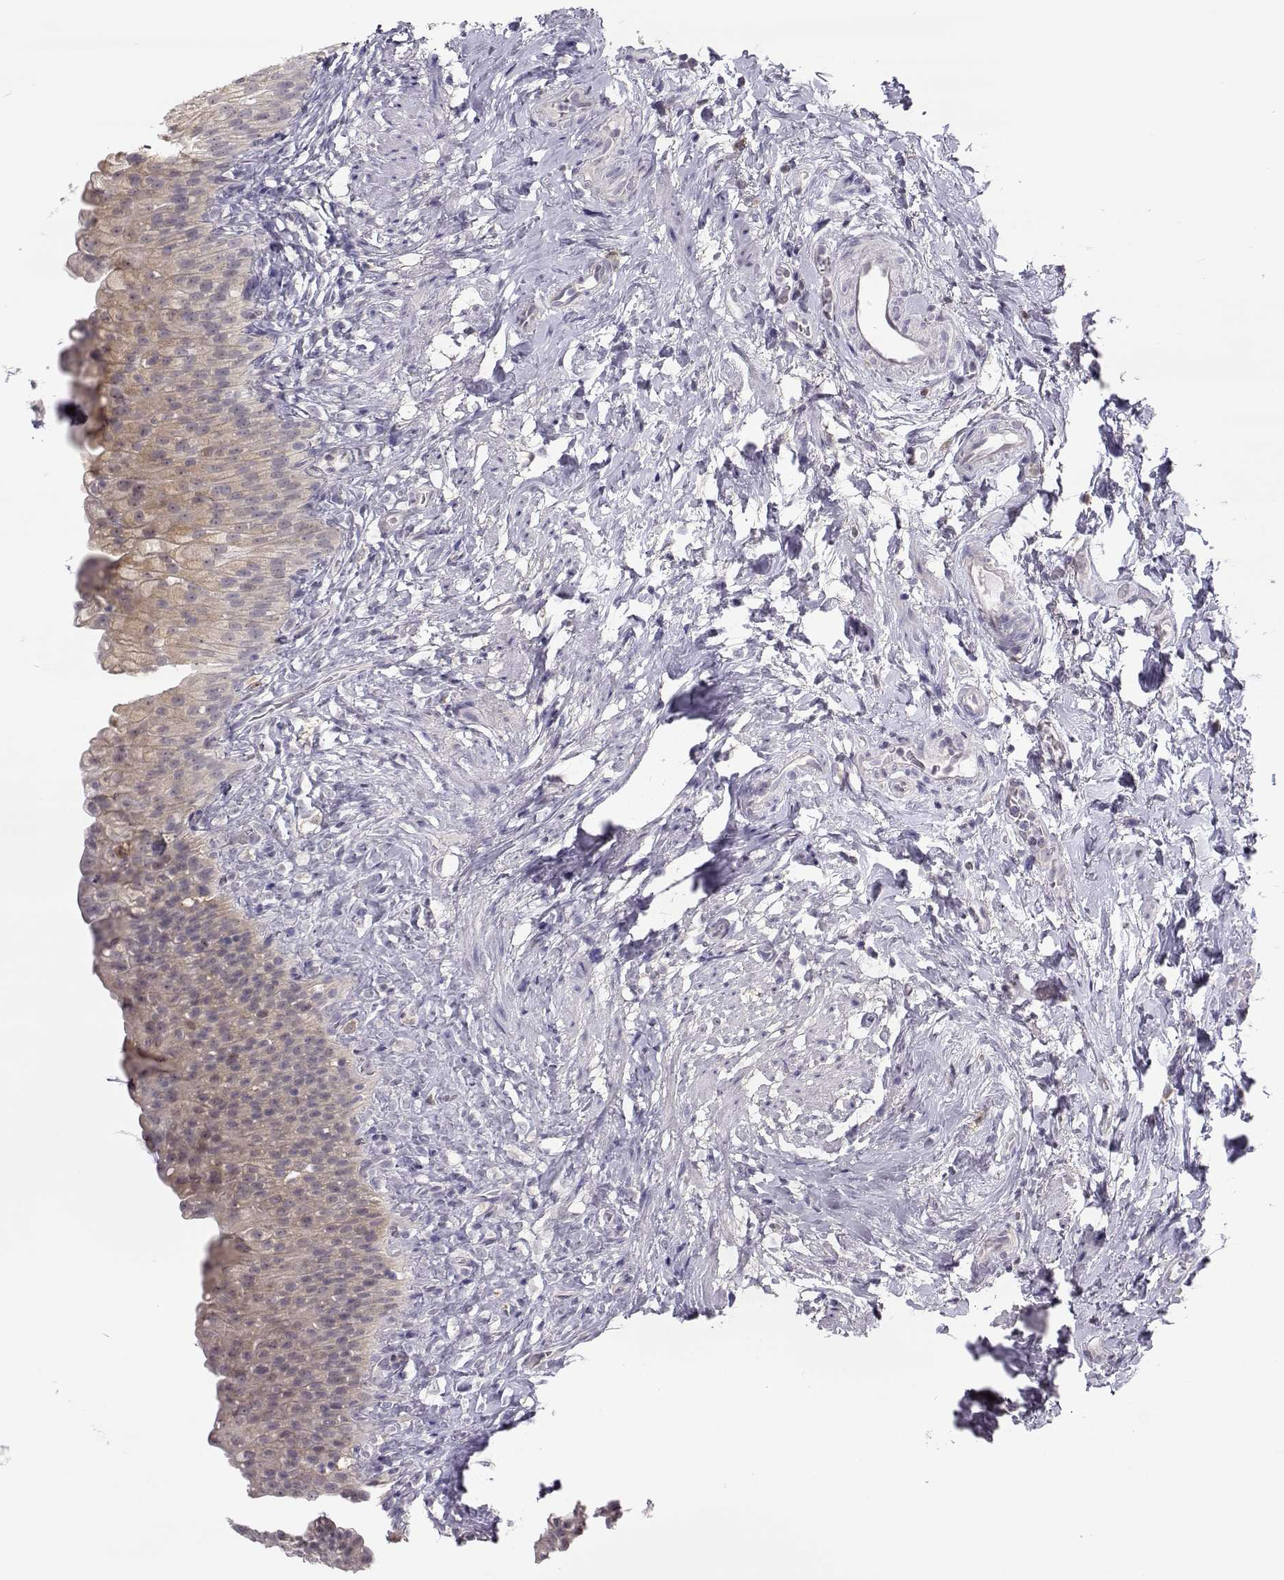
{"staining": {"intensity": "weak", "quantity": "<25%", "location": "cytoplasmic/membranous"}, "tissue": "urinary bladder", "cell_type": "Urothelial cells", "image_type": "normal", "snomed": [{"axis": "morphology", "description": "Normal tissue, NOS"}, {"axis": "topography", "description": "Urinary bladder"}], "caption": "IHC image of normal urinary bladder: human urinary bladder stained with DAB displays no significant protein expression in urothelial cells.", "gene": "NPVF", "patient": {"sex": "male", "age": 76}}